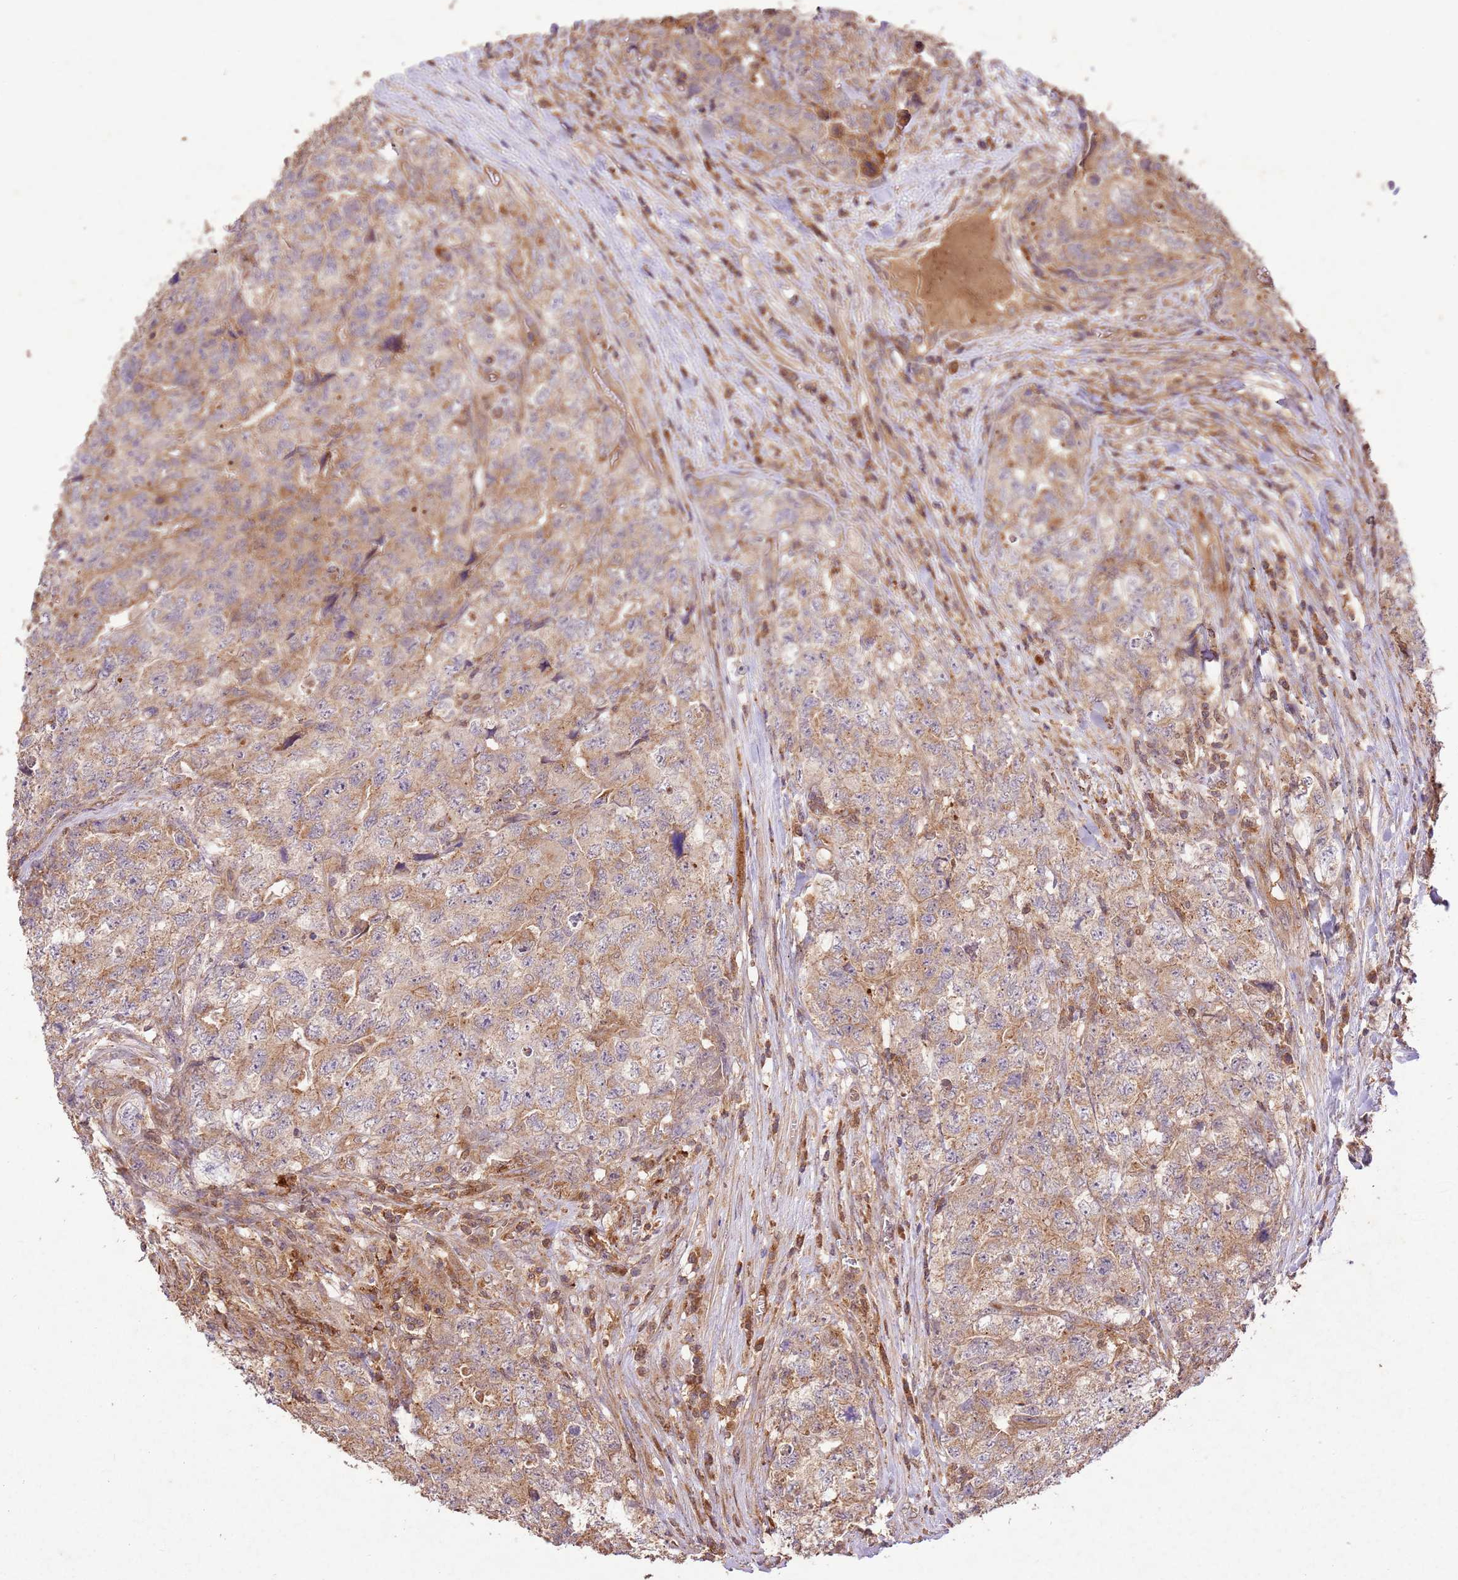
{"staining": {"intensity": "moderate", "quantity": ">75%", "location": "cytoplasmic/membranous"}, "tissue": "testis cancer", "cell_type": "Tumor cells", "image_type": "cancer", "snomed": [{"axis": "morphology", "description": "Carcinoma, Embryonal, NOS"}, {"axis": "topography", "description": "Testis"}], "caption": "This micrograph demonstrates testis embryonal carcinoma stained with immunohistochemistry to label a protein in brown. The cytoplasmic/membranous of tumor cells show moderate positivity for the protein. Nuclei are counter-stained blue.", "gene": "LRRC28", "patient": {"sex": "male", "age": 31}}